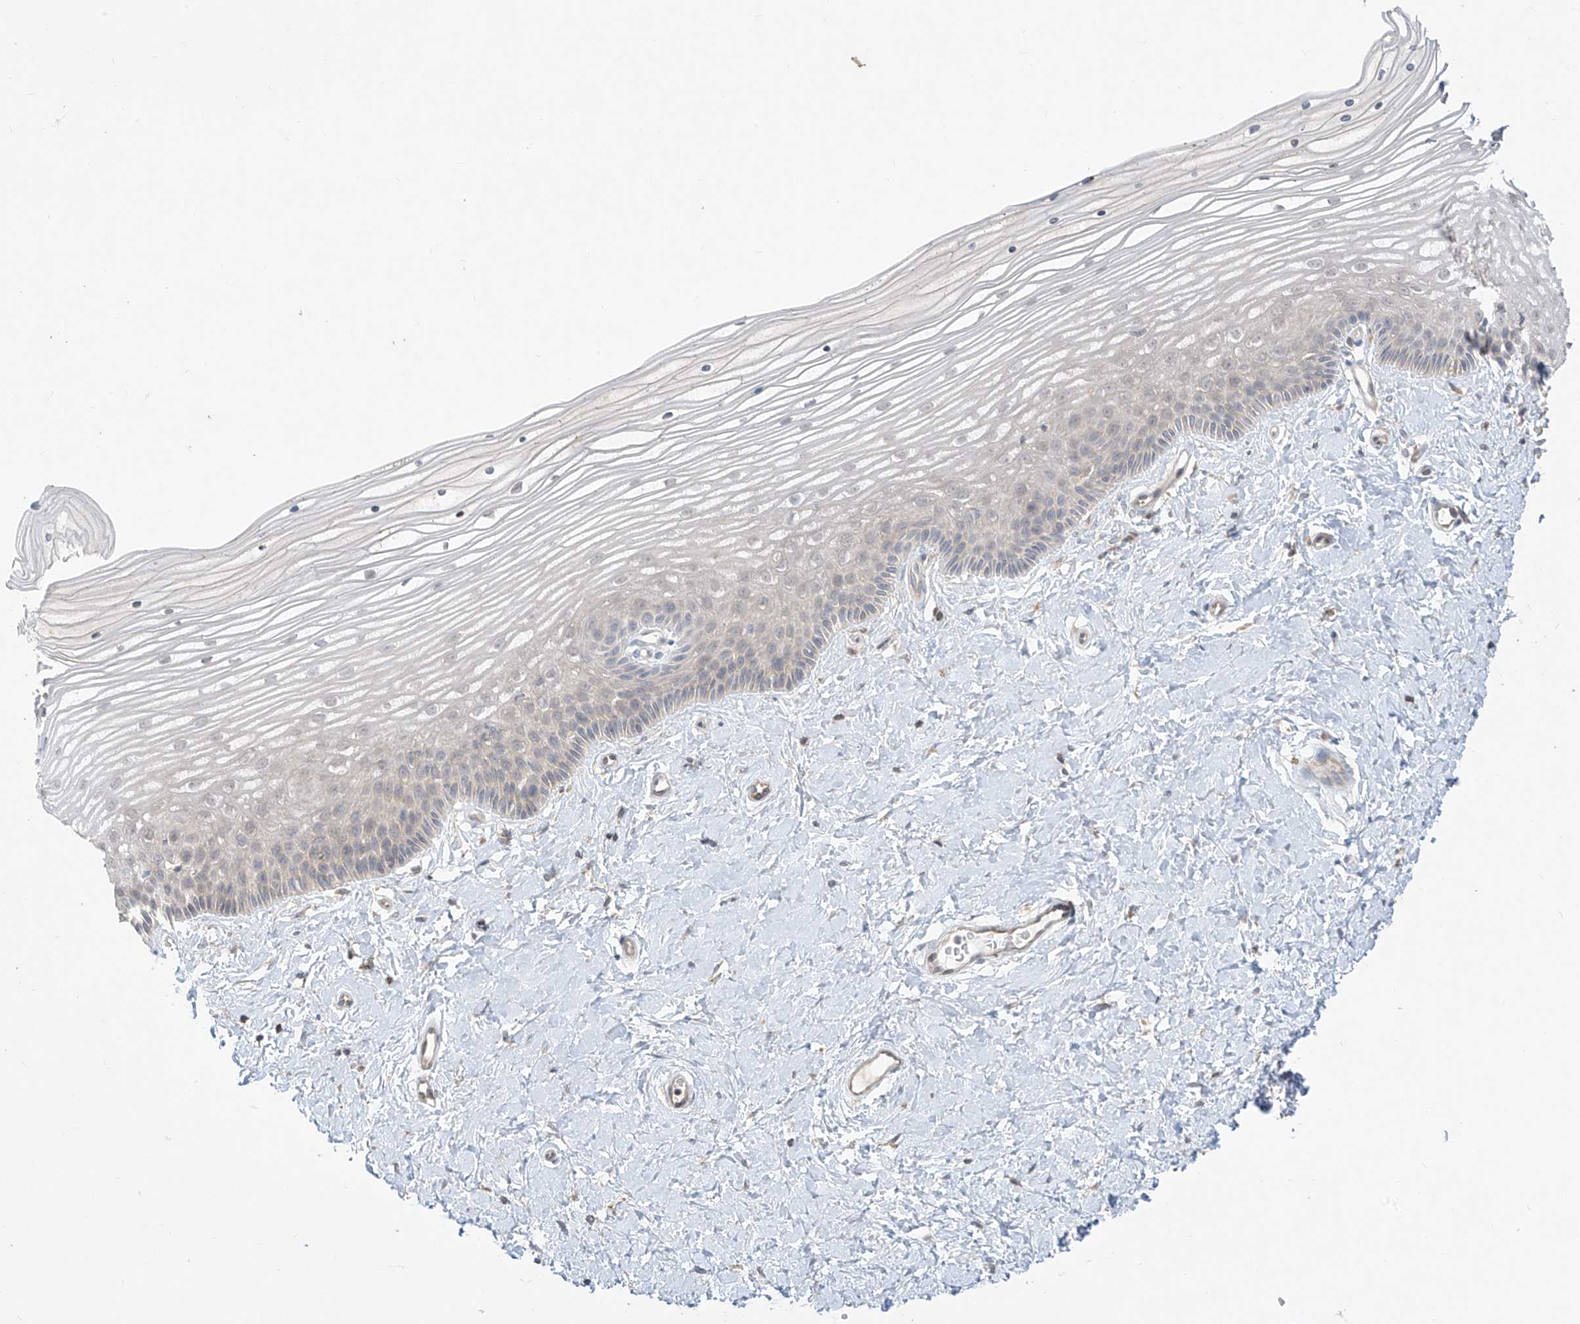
{"staining": {"intensity": "weak", "quantity": "<25%", "location": "cytoplasmic/membranous"}, "tissue": "vagina", "cell_type": "Squamous epithelial cells", "image_type": "normal", "snomed": [{"axis": "morphology", "description": "Normal tissue, NOS"}, {"axis": "topography", "description": "Vagina"}, {"axis": "topography", "description": "Cervix"}], "caption": "Vagina was stained to show a protein in brown. There is no significant expression in squamous epithelial cells.", "gene": "ANGEL2", "patient": {"sex": "female", "age": 40}}